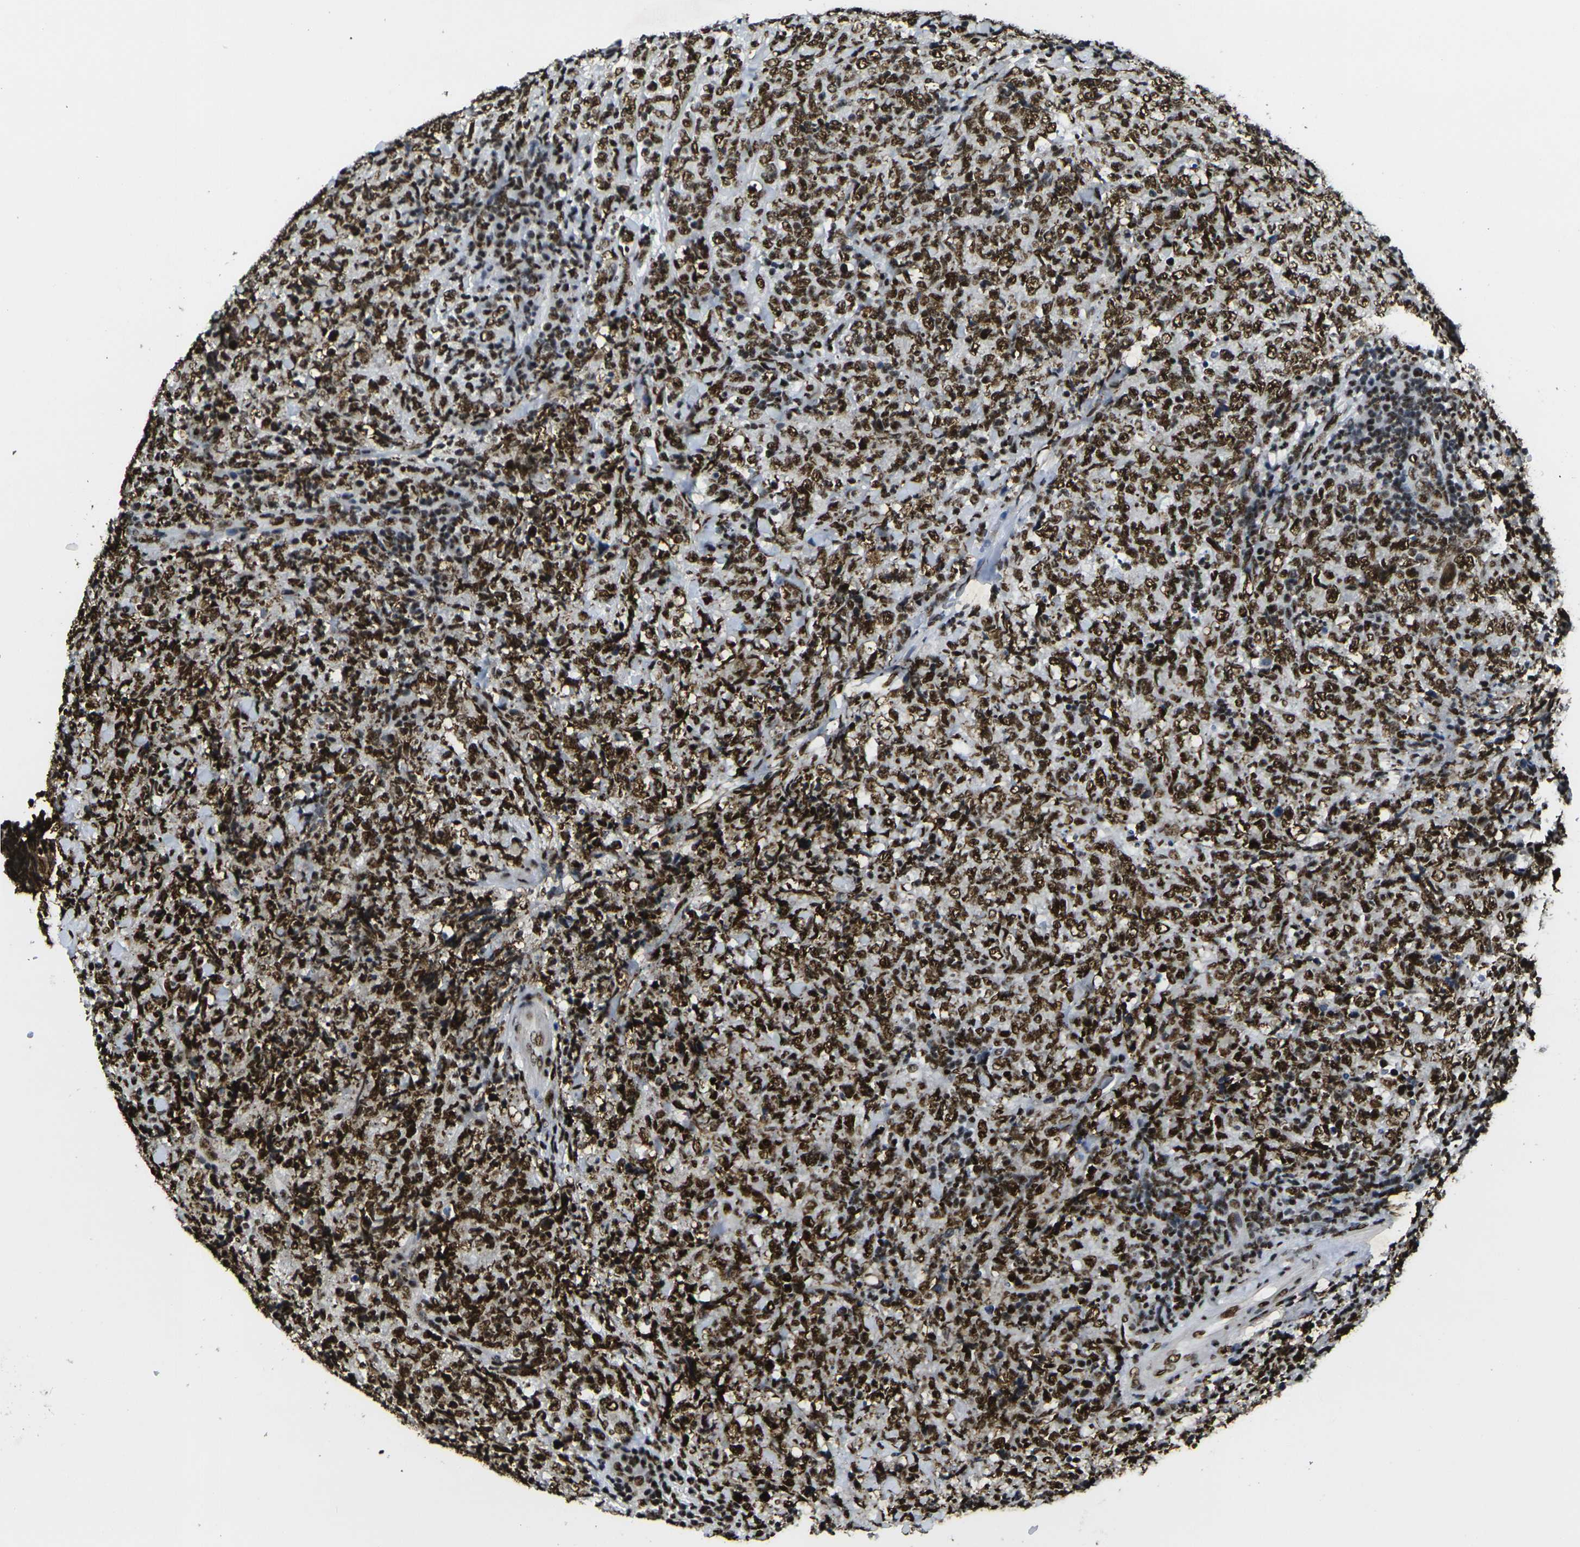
{"staining": {"intensity": "strong", "quantity": ">75%", "location": "nuclear"}, "tissue": "lymphoma", "cell_type": "Tumor cells", "image_type": "cancer", "snomed": [{"axis": "morphology", "description": "Malignant lymphoma, non-Hodgkin's type, High grade"}, {"axis": "topography", "description": "Tonsil"}], "caption": "Brown immunohistochemical staining in human malignant lymphoma, non-Hodgkin's type (high-grade) reveals strong nuclear staining in about >75% of tumor cells.", "gene": "SMARCC1", "patient": {"sex": "female", "age": 36}}